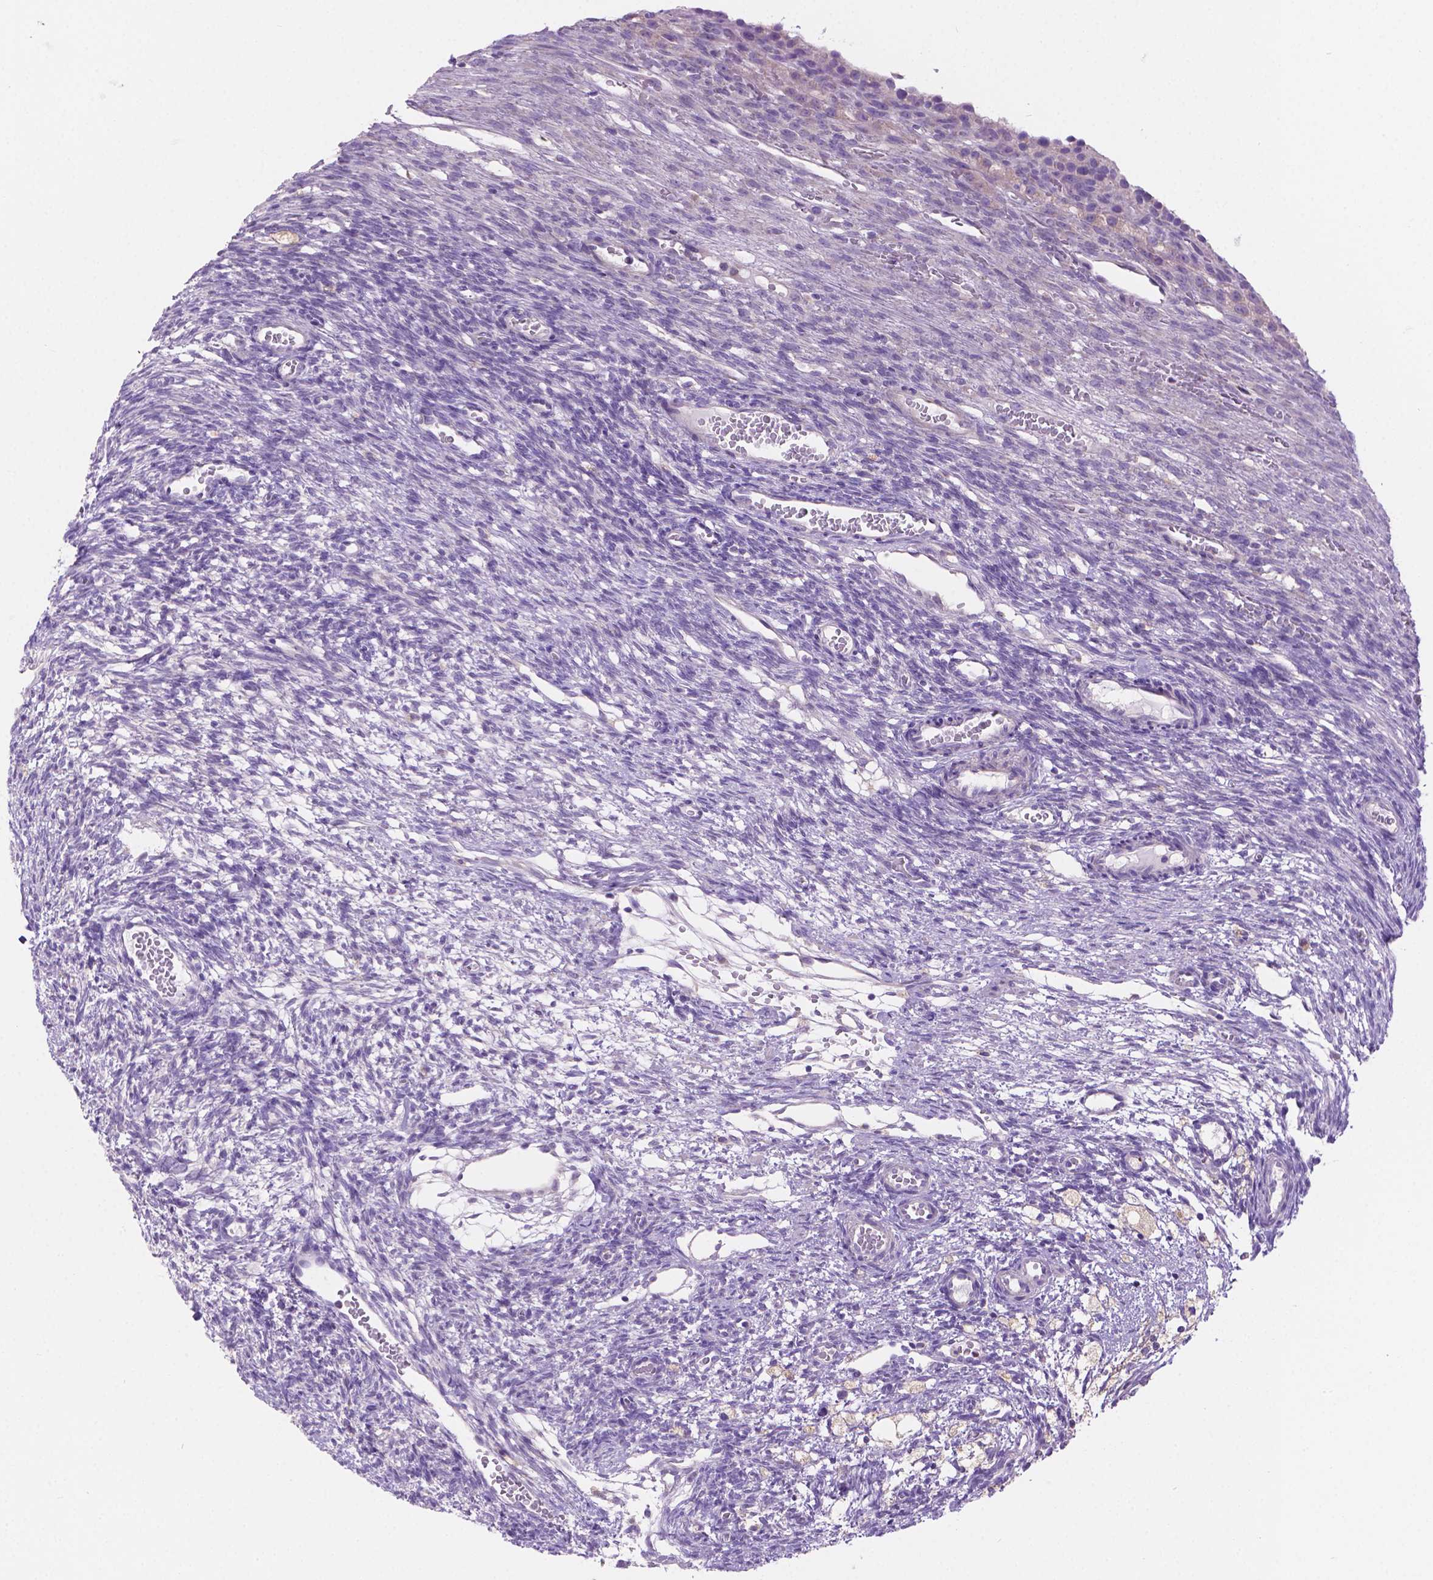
{"staining": {"intensity": "negative", "quantity": "none", "location": "none"}, "tissue": "ovary", "cell_type": "Follicle cells", "image_type": "normal", "snomed": [{"axis": "morphology", "description": "Normal tissue, NOS"}, {"axis": "topography", "description": "Ovary"}], "caption": "The micrograph reveals no staining of follicle cells in unremarkable ovary.", "gene": "CDH7", "patient": {"sex": "female", "age": 34}}